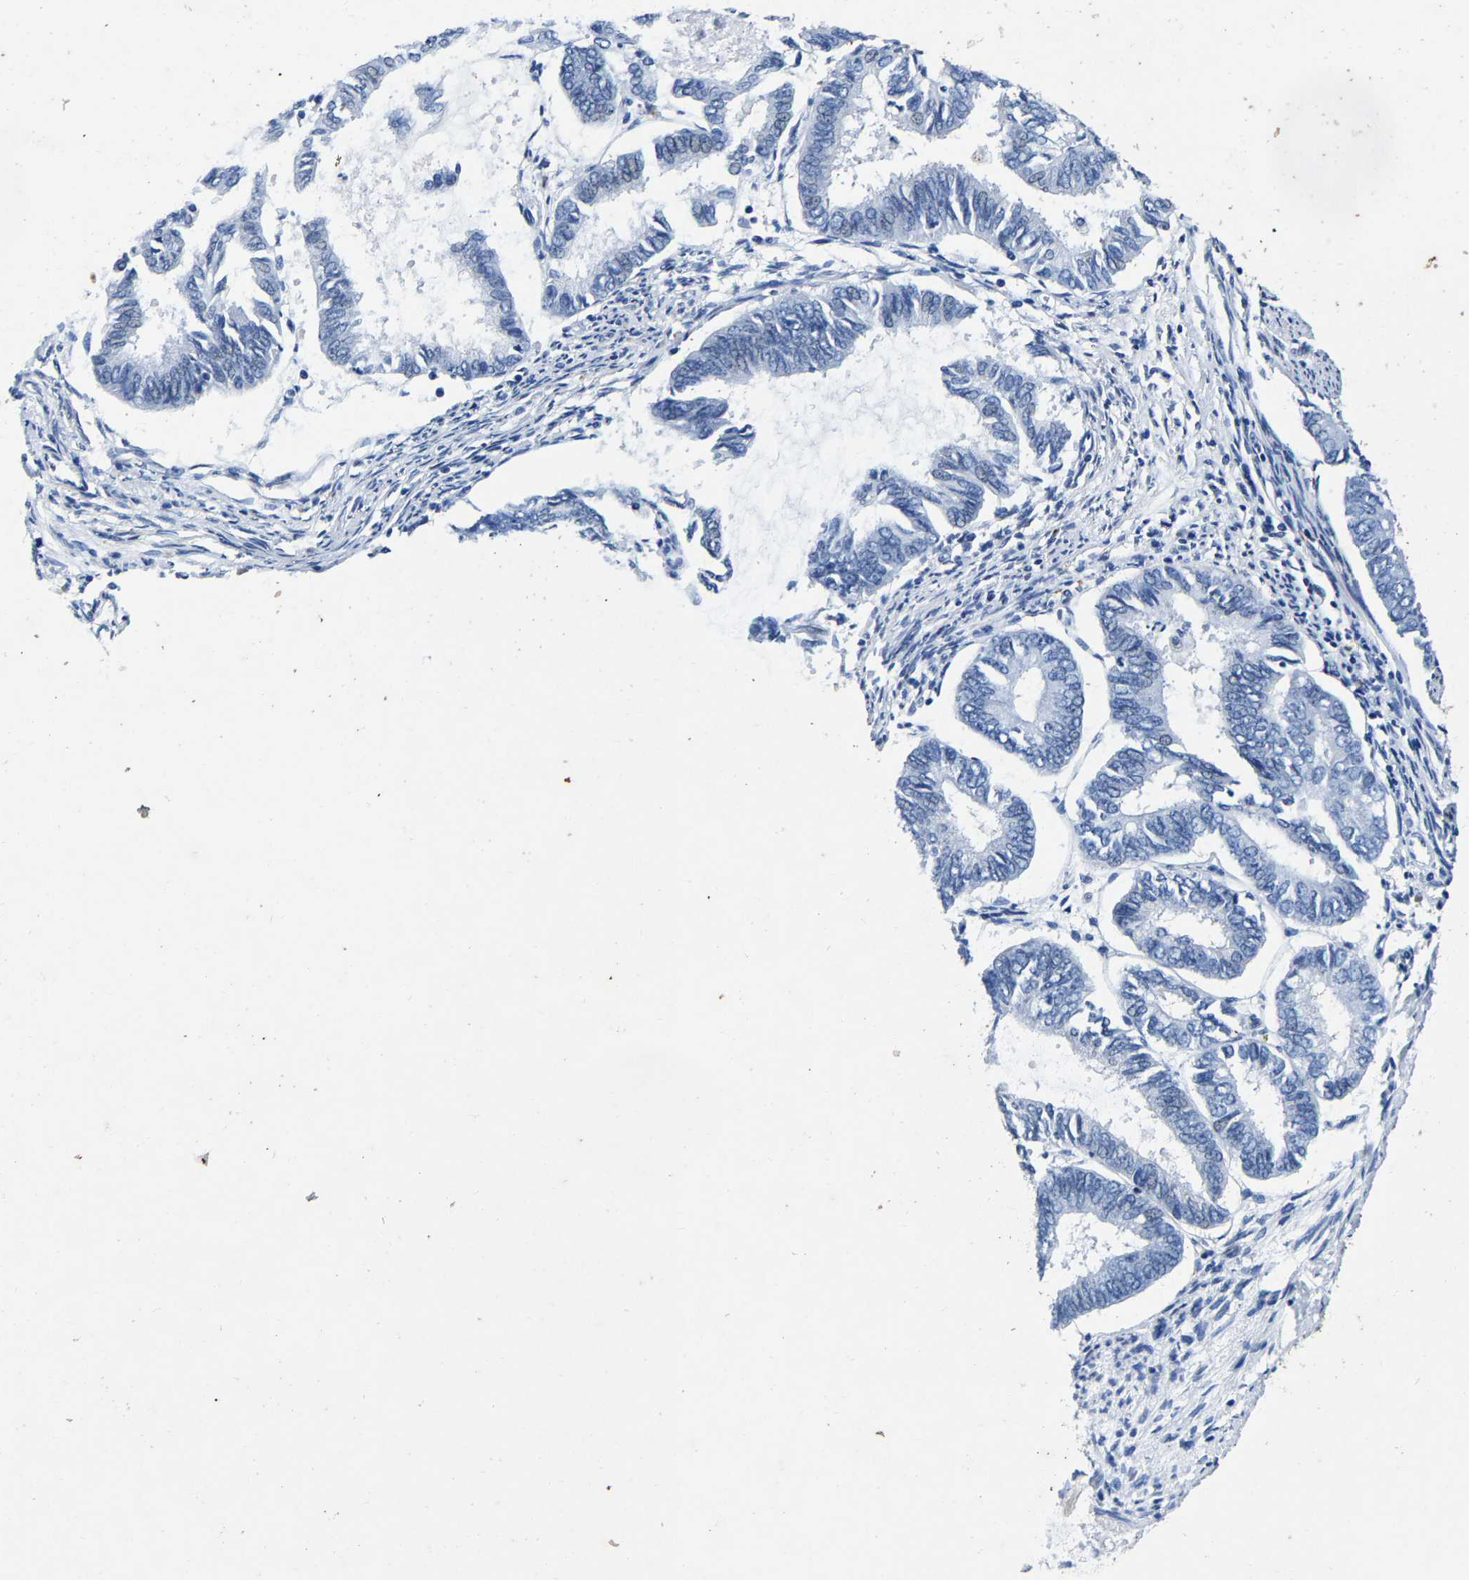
{"staining": {"intensity": "negative", "quantity": "none", "location": "none"}, "tissue": "endometrial cancer", "cell_type": "Tumor cells", "image_type": "cancer", "snomed": [{"axis": "morphology", "description": "Adenocarcinoma, NOS"}, {"axis": "topography", "description": "Endometrium"}], "caption": "High magnification brightfield microscopy of adenocarcinoma (endometrial) stained with DAB (brown) and counterstained with hematoxylin (blue): tumor cells show no significant expression. (DAB (3,3'-diaminobenzidine) immunohistochemistry with hematoxylin counter stain).", "gene": "UBN2", "patient": {"sex": "female", "age": 86}}